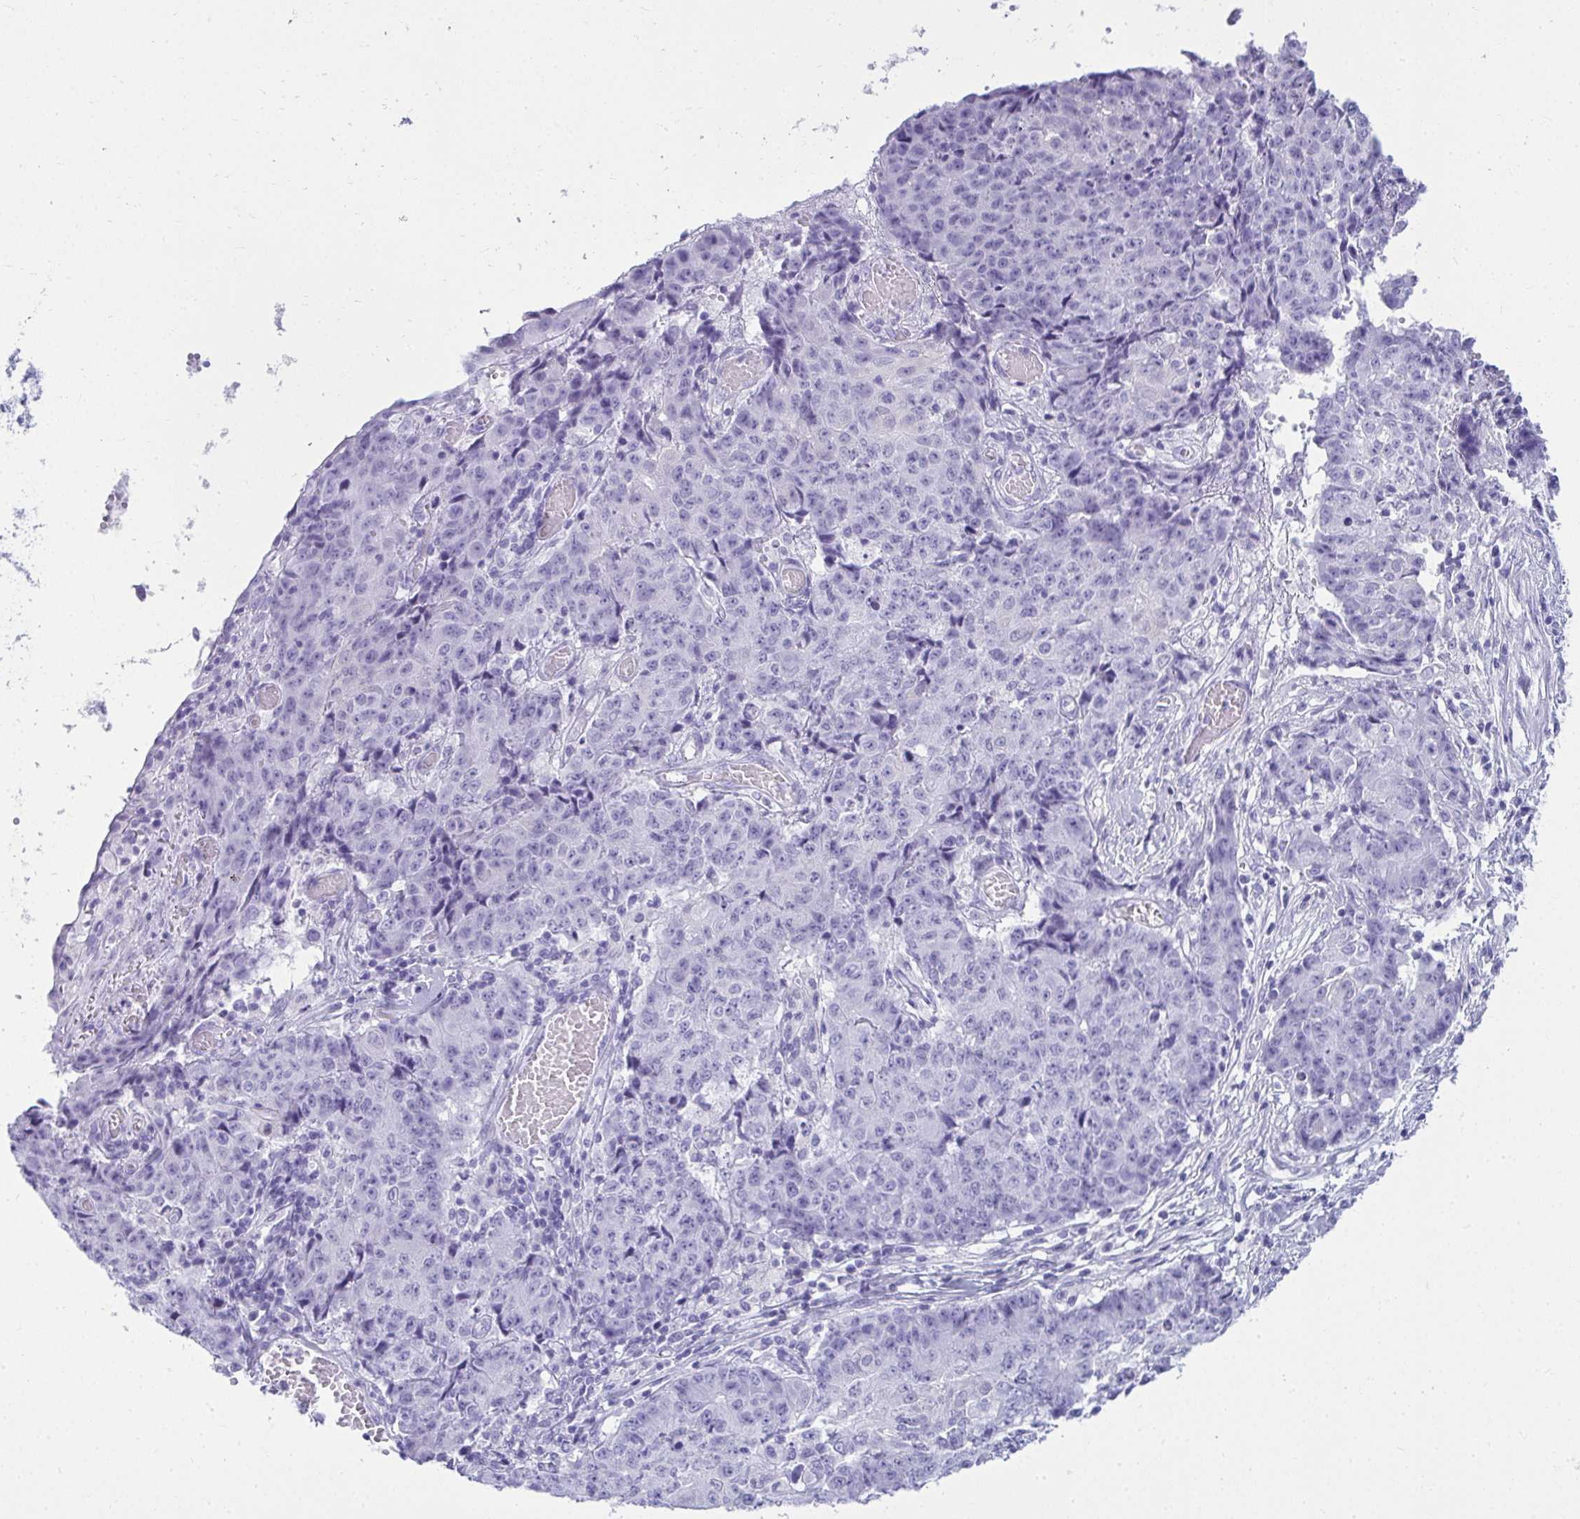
{"staining": {"intensity": "negative", "quantity": "none", "location": "none"}, "tissue": "ovarian cancer", "cell_type": "Tumor cells", "image_type": "cancer", "snomed": [{"axis": "morphology", "description": "Carcinoma, endometroid"}, {"axis": "topography", "description": "Ovary"}], "caption": "Tumor cells show no significant positivity in ovarian endometroid carcinoma.", "gene": "CLGN", "patient": {"sex": "female", "age": 42}}